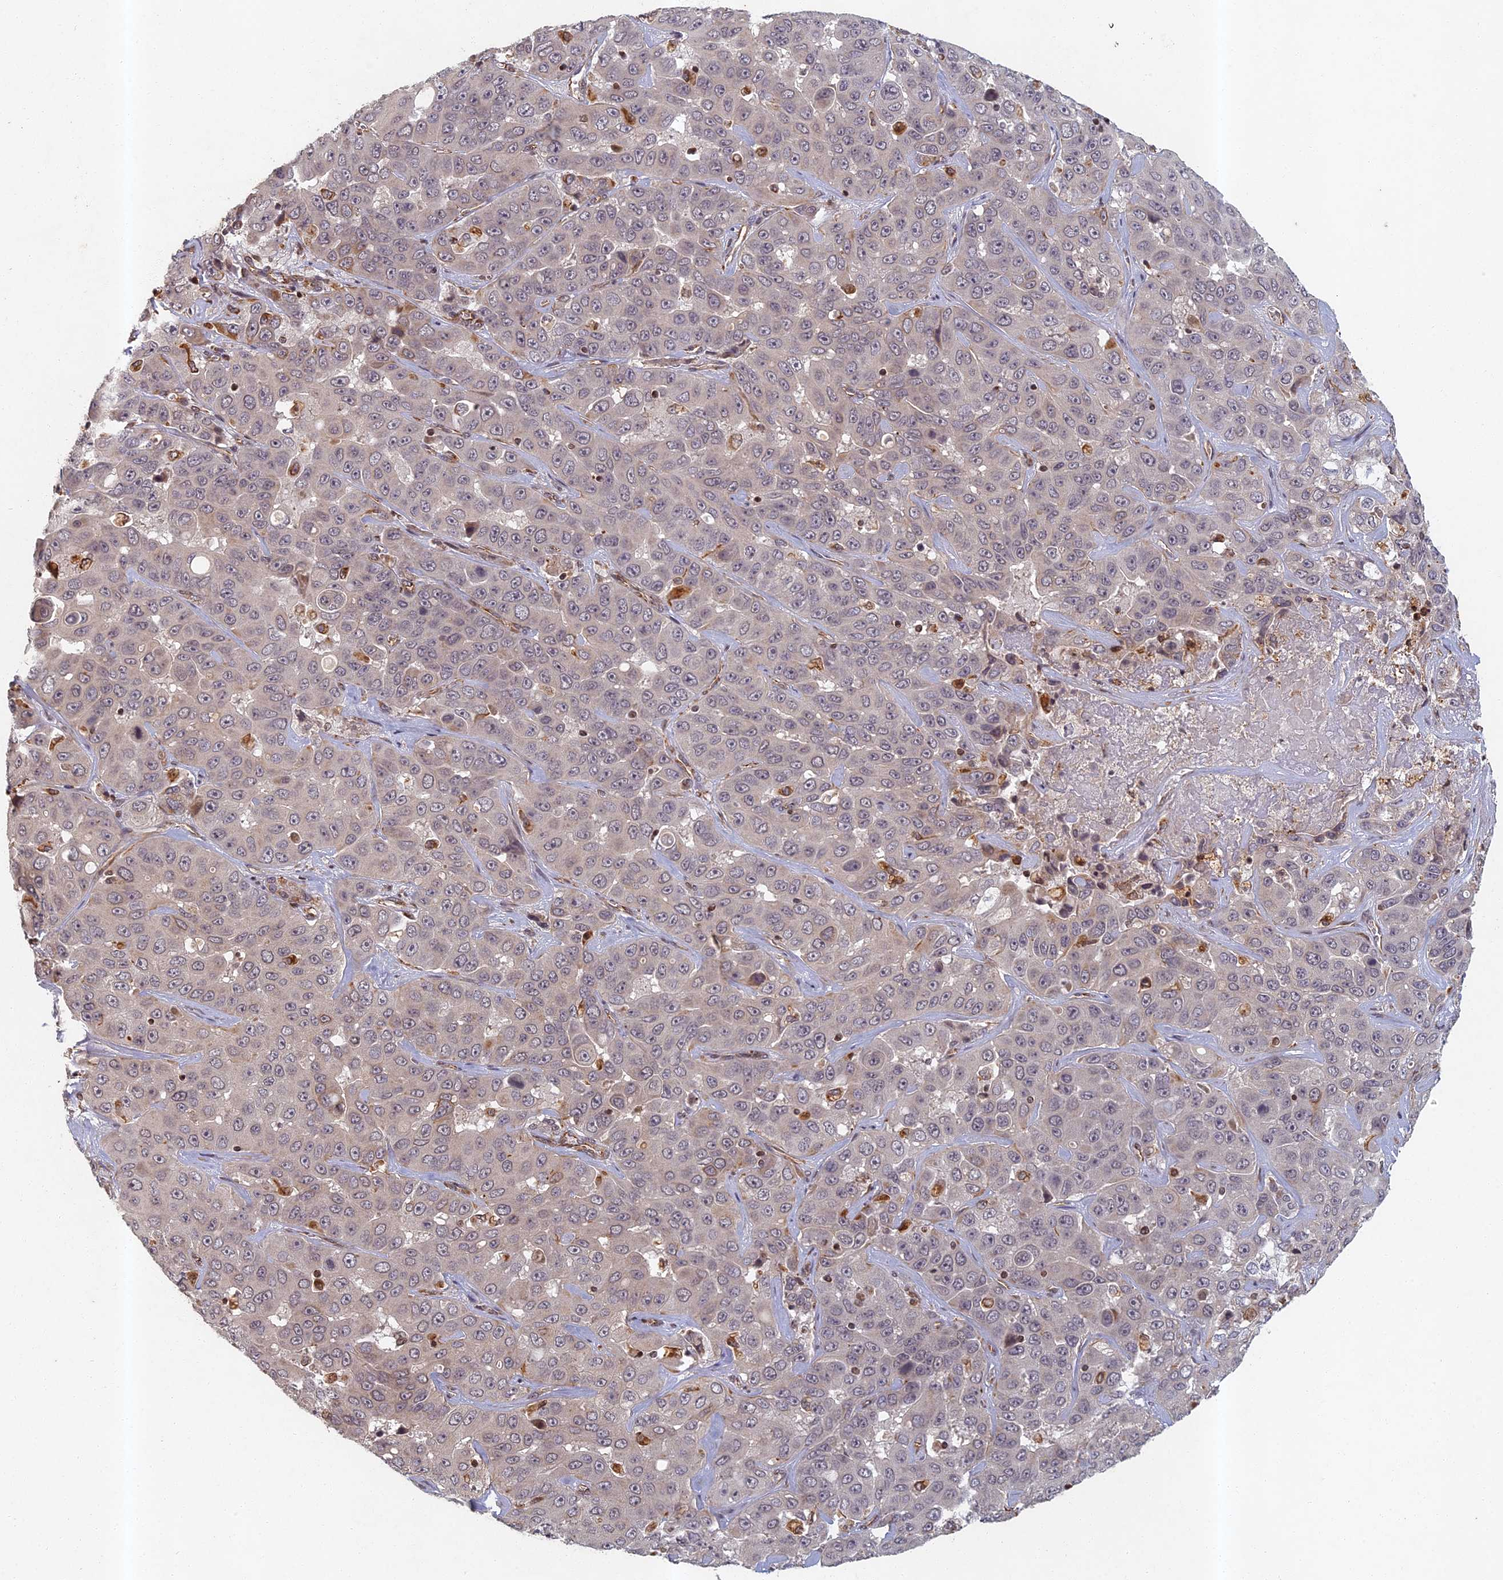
{"staining": {"intensity": "negative", "quantity": "none", "location": "none"}, "tissue": "liver cancer", "cell_type": "Tumor cells", "image_type": "cancer", "snomed": [{"axis": "morphology", "description": "Cholangiocarcinoma"}, {"axis": "topography", "description": "Liver"}], "caption": "Immunohistochemical staining of cholangiocarcinoma (liver) displays no significant positivity in tumor cells.", "gene": "ABCB10", "patient": {"sex": "female", "age": 52}}